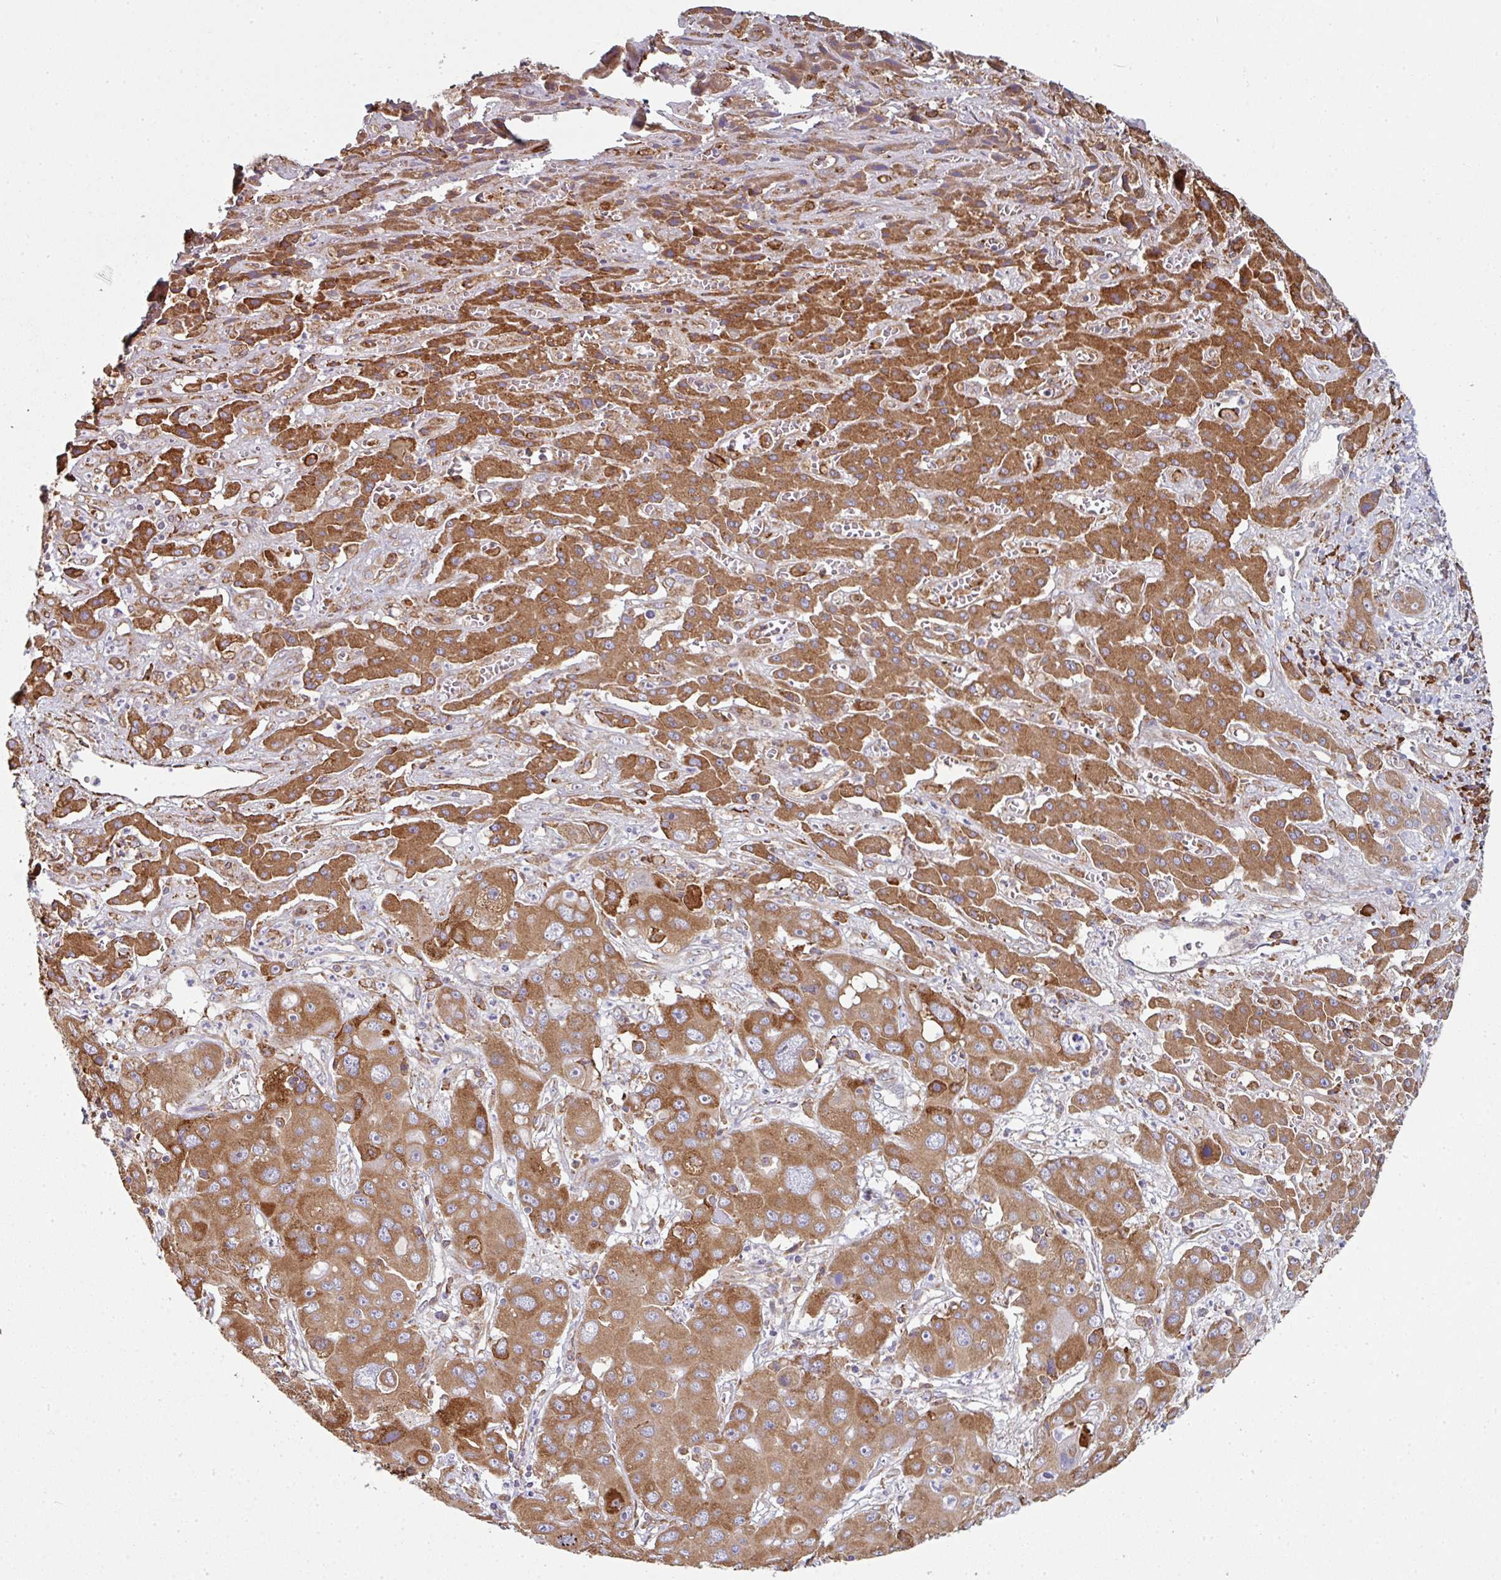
{"staining": {"intensity": "moderate", "quantity": ">75%", "location": "cytoplasmic/membranous"}, "tissue": "liver cancer", "cell_type": "Tumor cells", "image_type": "cancer", "snomed": [{"axis": "morphology", "description": "Cholangiocarcinoma"}, {"axis": "topography", "description": "Liver"}], "caption": "IHC of liver cancer displays medium levels of moderate cytoplasmic/membranous positivity in approximately >75% of tumor cells.", "gene": "FAT4", "patient": {"sex": "male", "age": 67}}